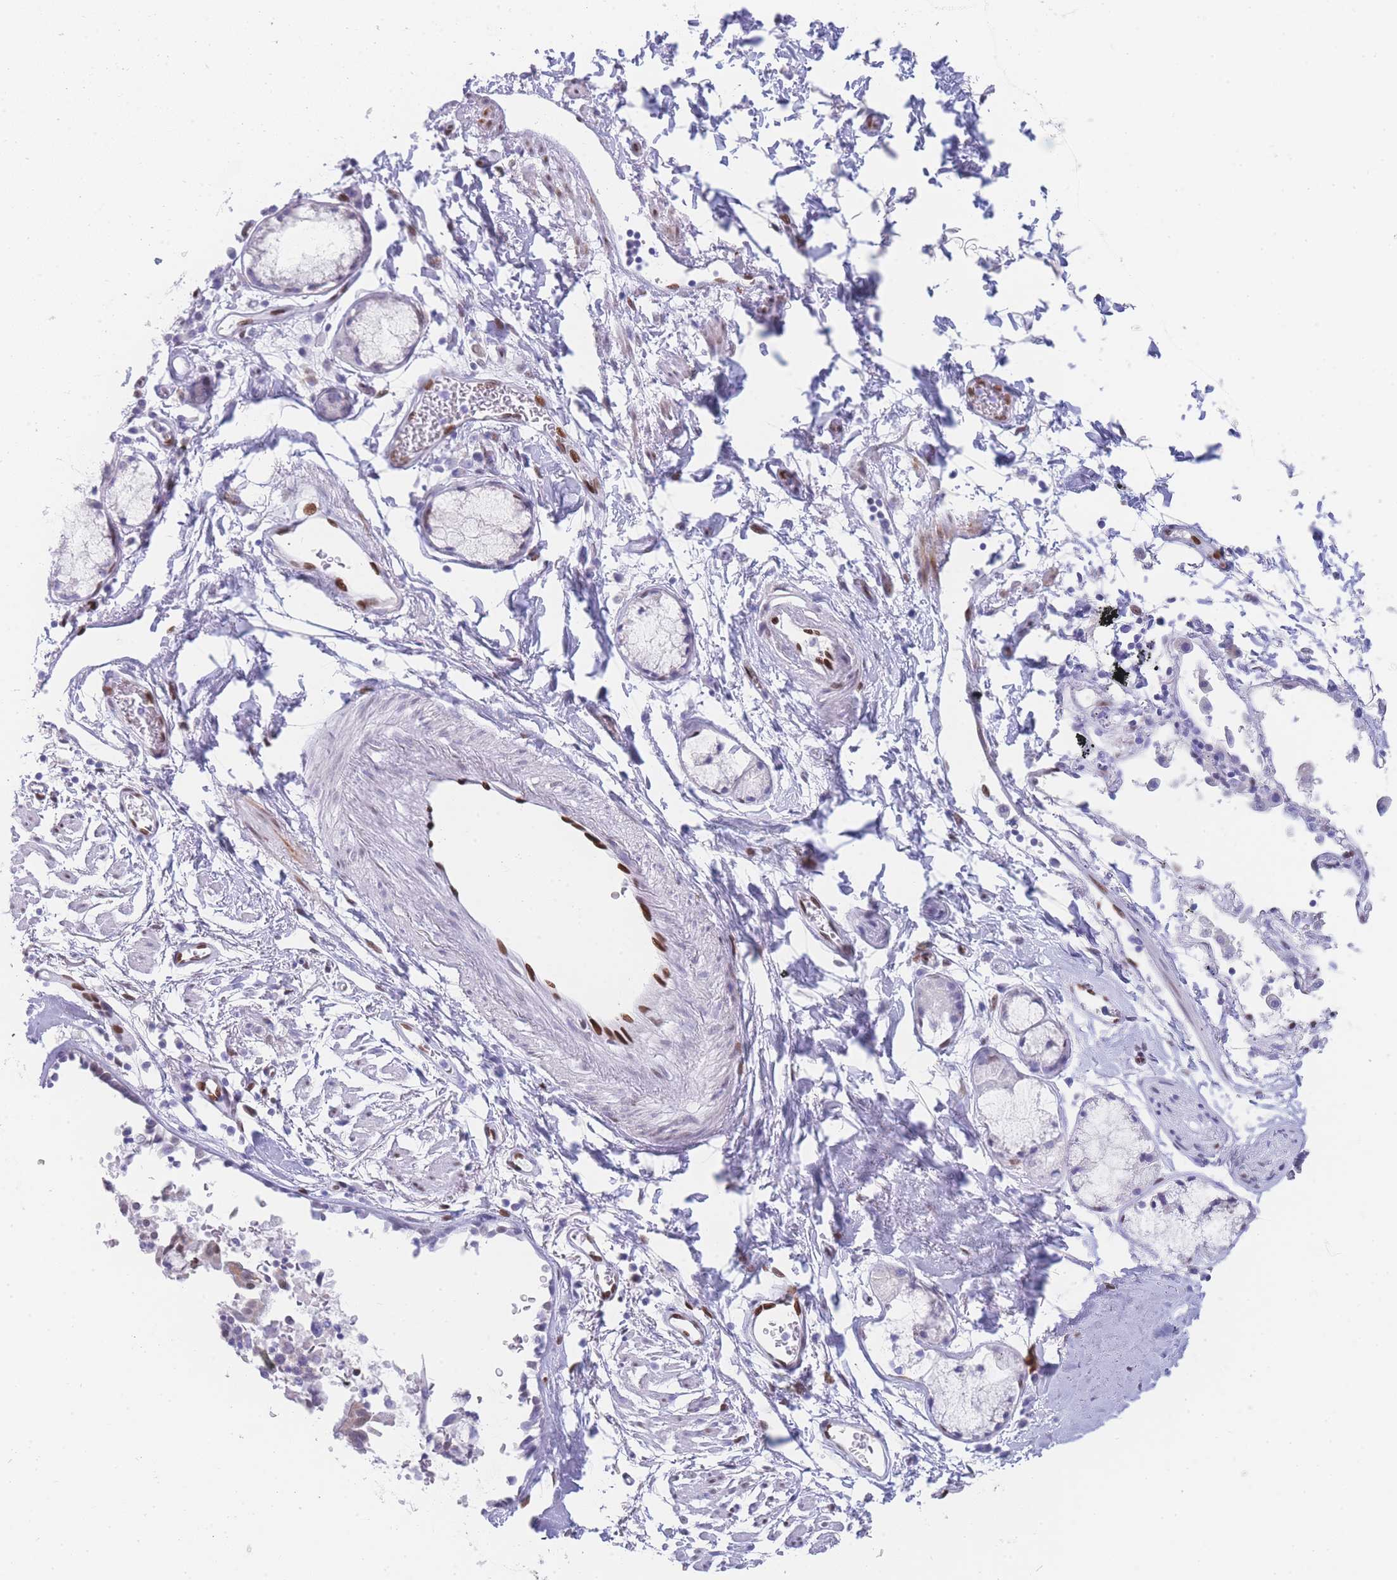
{"staining": {"intensity": "negative", "quantity": "none", "location": "none"}, "tissue": "adipose tissue", "cell_type": "Adipocytes", "image_type": "normal", "snomed": [{"axis": "morphology", "description": "Normal tissue, NOS"}, {"axis": "topography", "description": "Cartilage tissue"}], "caption": "Micrograph shows no significant protein positivity in adipocytes of unremarkable adipose tissue. The staining is performed using DAB brown chromogen with nuclei counter-stained in using hematoxylin.", "gene": "PSMB5", "patient": {"sex": "male", "age": 73}}